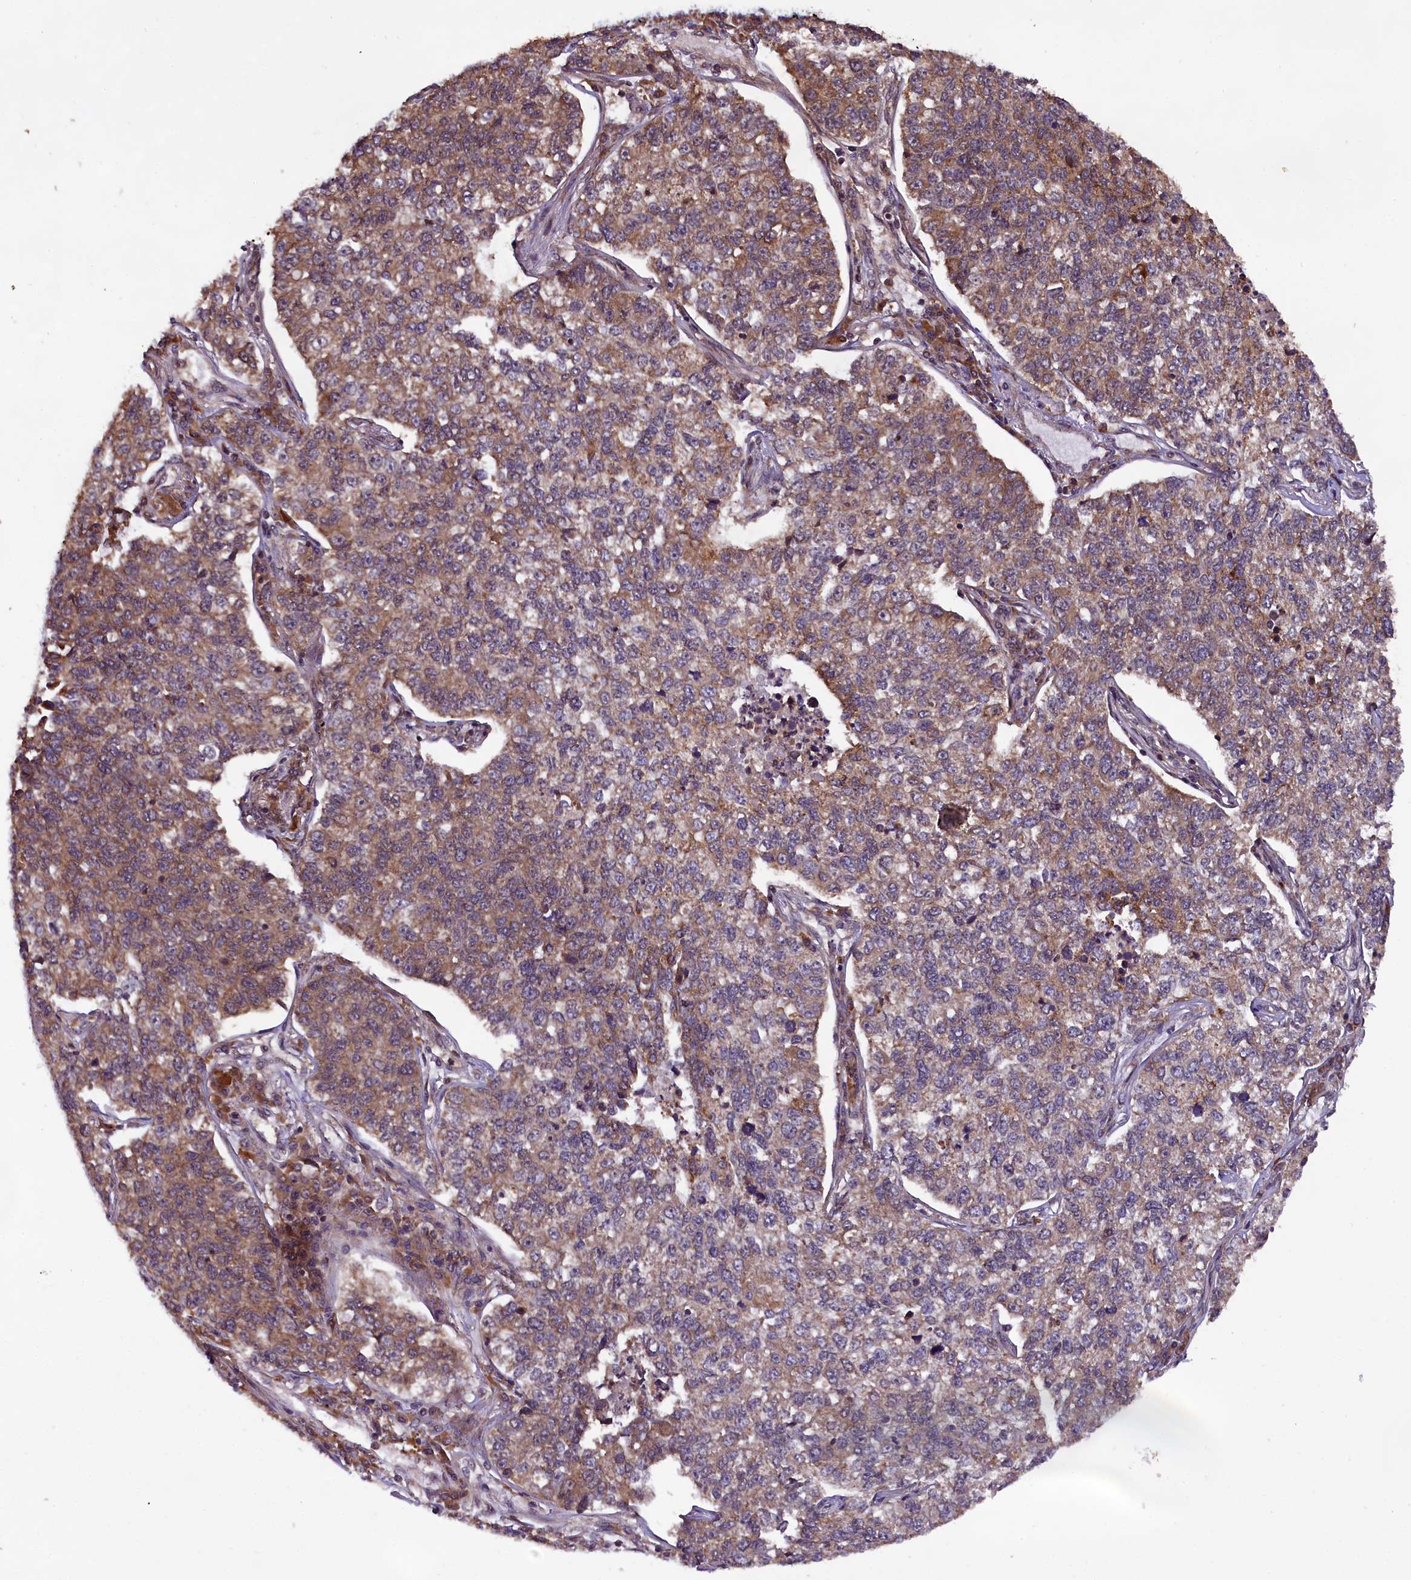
{"staining": {"intensity": "moderate", "quantity": ">75%", "location": "cytoplasmic/membranous"}, "tissue": "lung cancer", "cell_type": "Tumor cells", "image_type": "cancer", "snomed": [{"axis": "morphology", "description": "Adenocarcinoma, NOS"}, {"axis": "topography", "description": "Lung"}], "caption": "Human lung cancer stained with a brown dye demonstrates moderate cytoplasmic/membranous positive expression in approximately >75% of tumor cells.", "gene": "DOHH", "patient": {"sex": "male", "age": 49}}